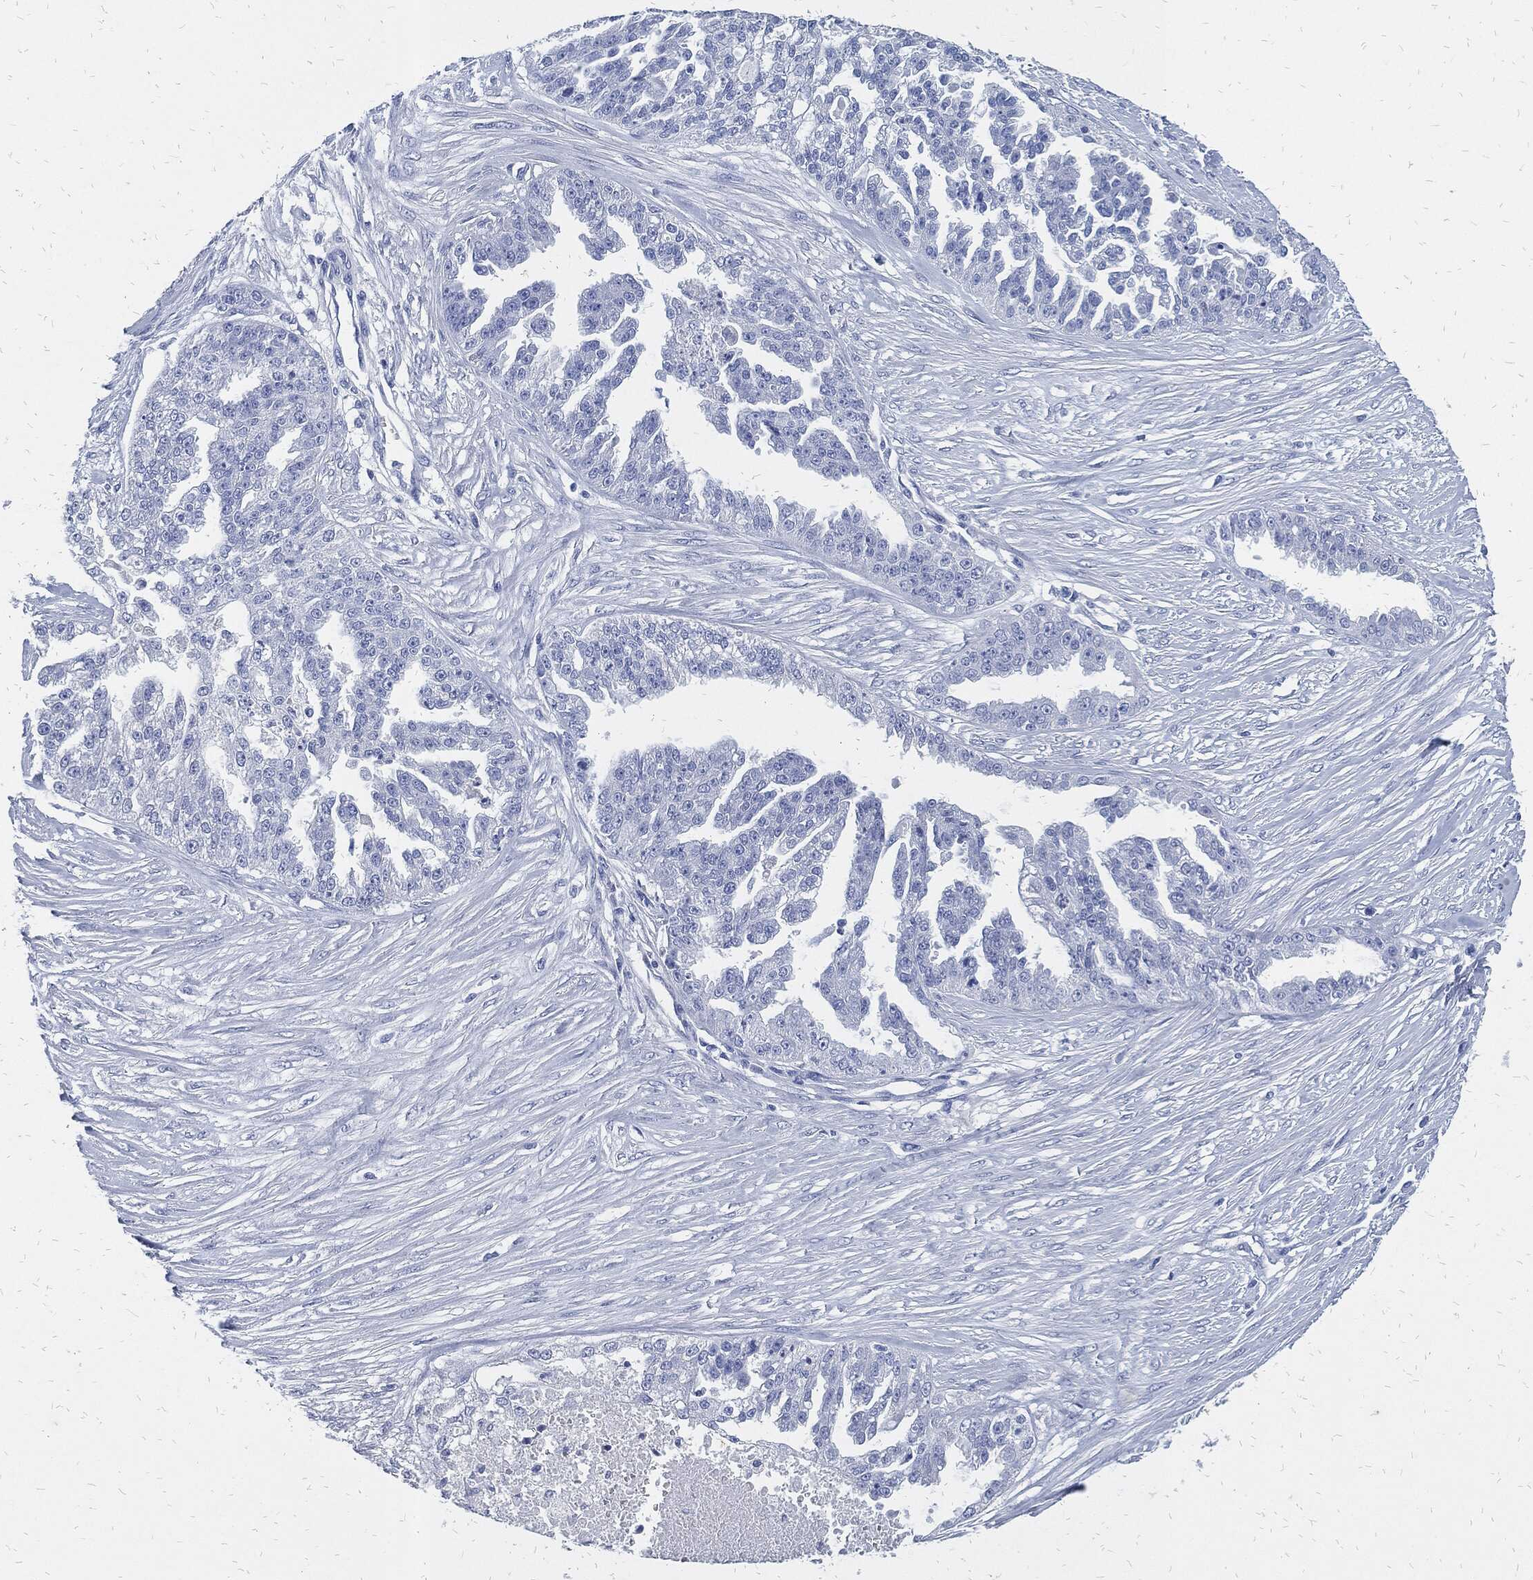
{"staining": {"intensity": "negative", "quantity": "none", "location": "none"}, "tissue": "ovarian cancer", "cell_type": "Tumor cells", "image_type": "cancer", "snomed": [{"axis": "morphology", "description": "Cystadenocarcinoma, serous, NOS"}, {"axis": "topography", "description": "Ovary"}], "caption": "The image reveals no staining of tumor cells in ovarian cancer.", "gene": "FABP4", "patient": {"sex": "female", "age": 58}}